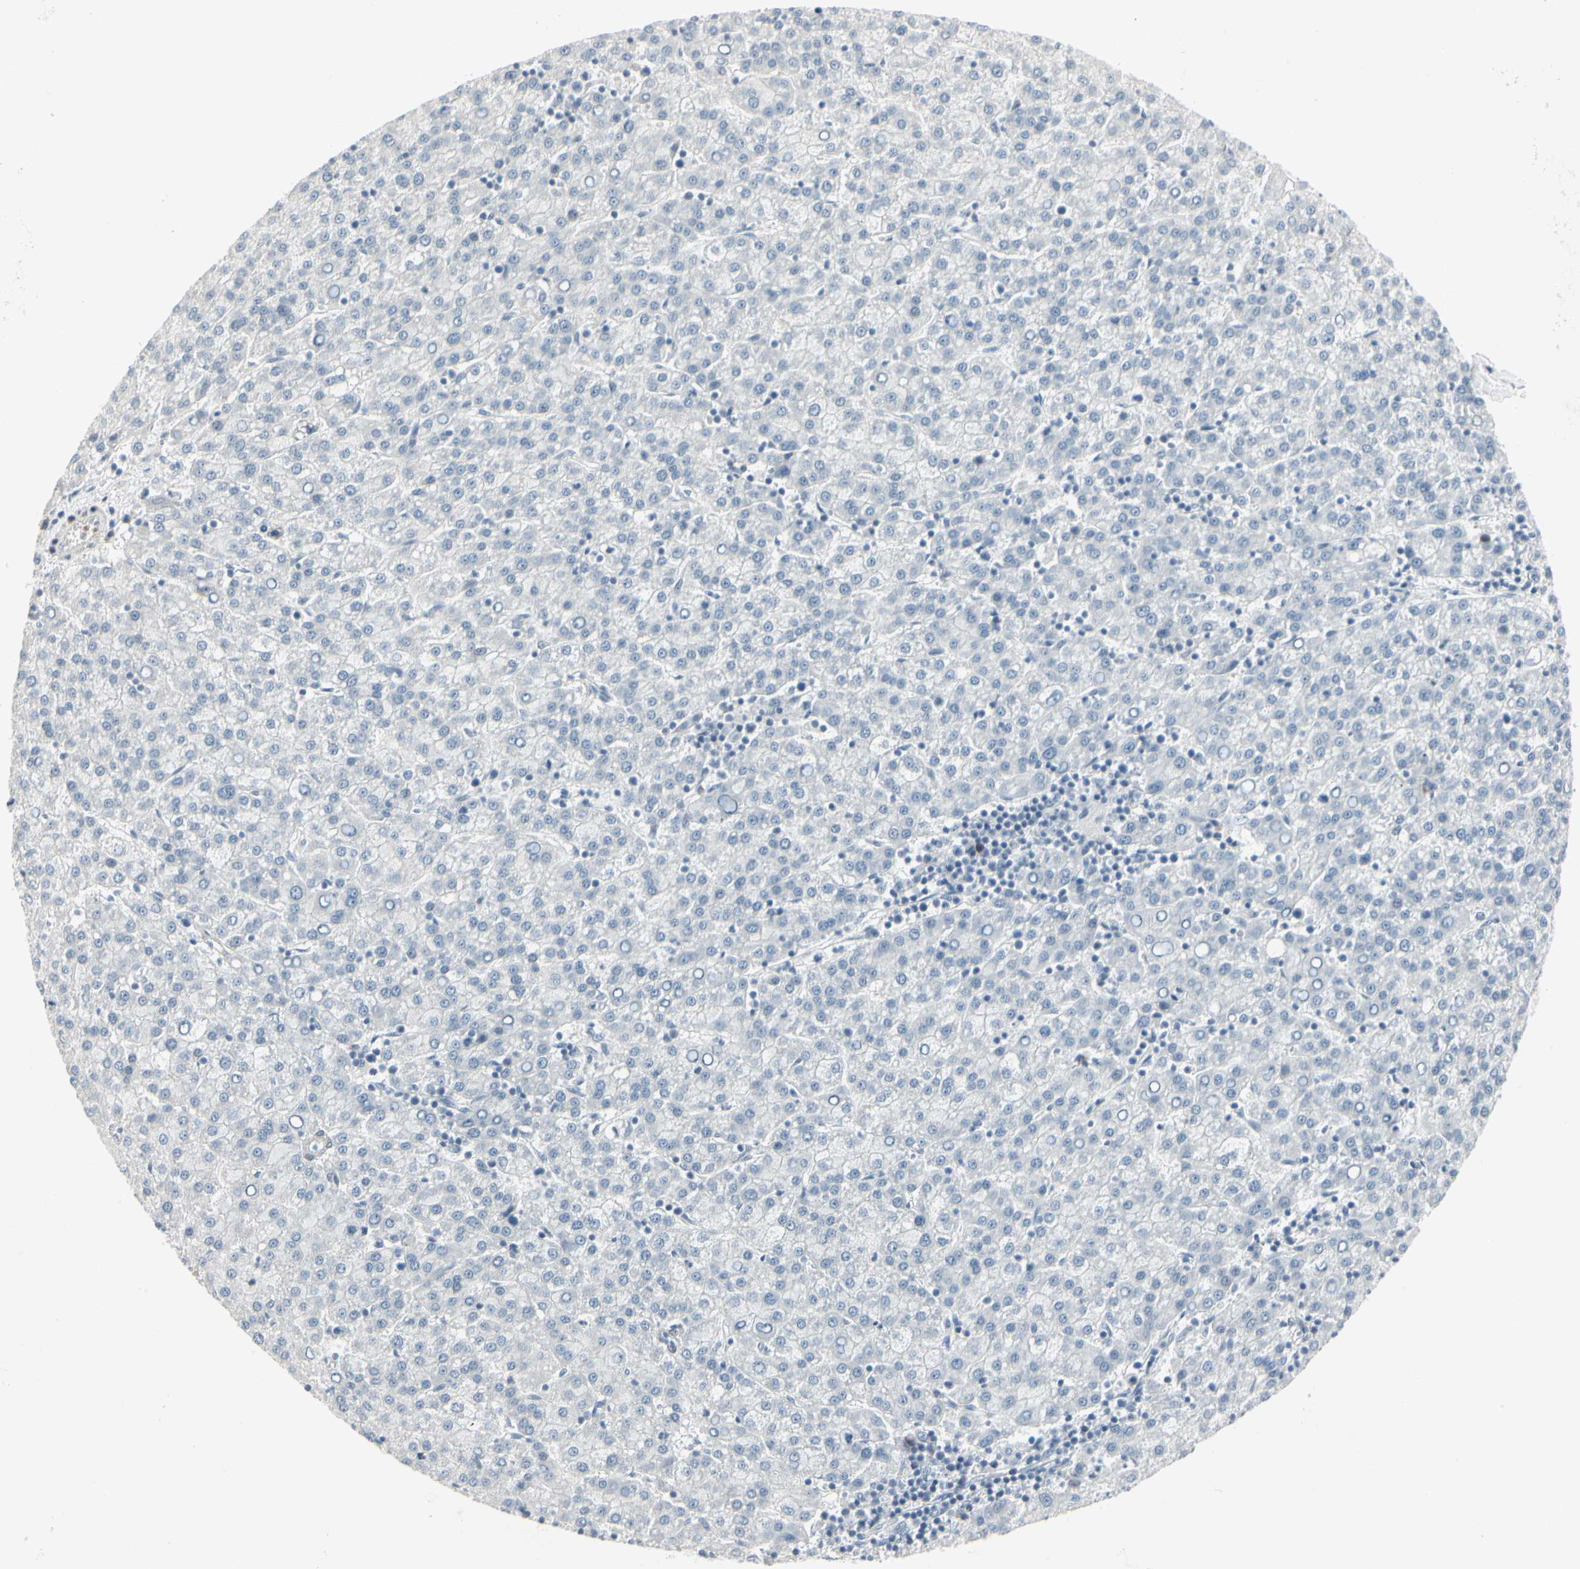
{"staining": {"intensity": "negative", "quantity": "none", "location": "none"}, "tissue": "liver cancer", "cell_type": "Tumor cells", "image_type": "cancer", "snomed": [{"axis": "morphology", "description": "Carcinoma, Hepatocellular, NOS"}, {"axis": "topography", "description": "Liver"}], "caption": "Hepatocellular carcinoma (liver) stained for a protein using IHC displays no positivity tumor cells.", "gene": "DMPK", "patient": {"sex": "female", "age": 58}}